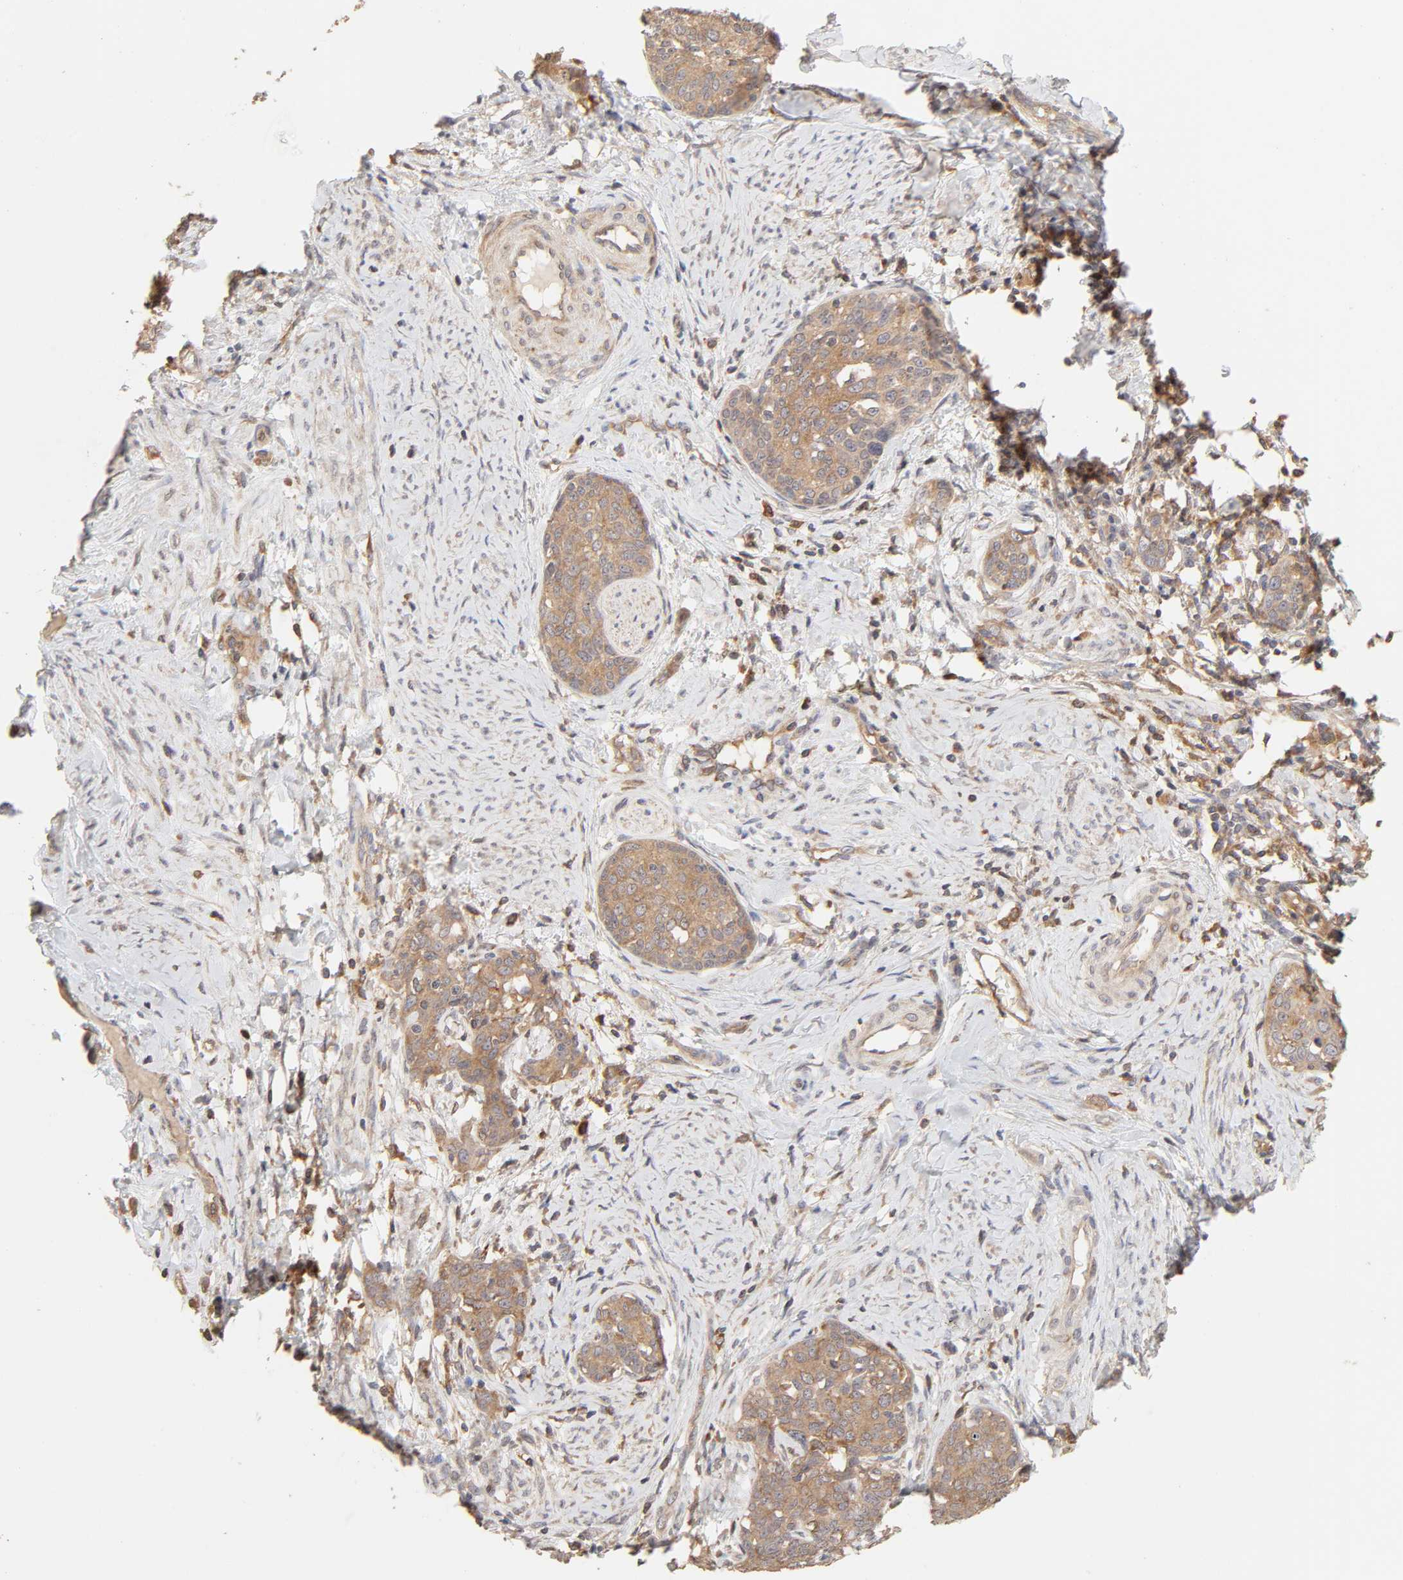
{"staining": {"intensity": "moderate", "quantity": "25%-75%", "location": "cytoplasmic/membranous"}, "tissue": "cervical cancer", "cell_type": "Tumor cells", "image_type": "cancer", "snomed": [{"axis": "morphology", "description": "Squamous cell carcinoma, NOS"}, {"axis": "morphology", "description": "Adenocarcinoma, NOS"}, {"axis": "topography", "description": "Cervix"}], "caption": "Cervical cancer stained with a protein marker demonstrates moderate staining in tumor cells.", "gene": "AP1G2", "patient": {"sex": "female", "age": 52}}